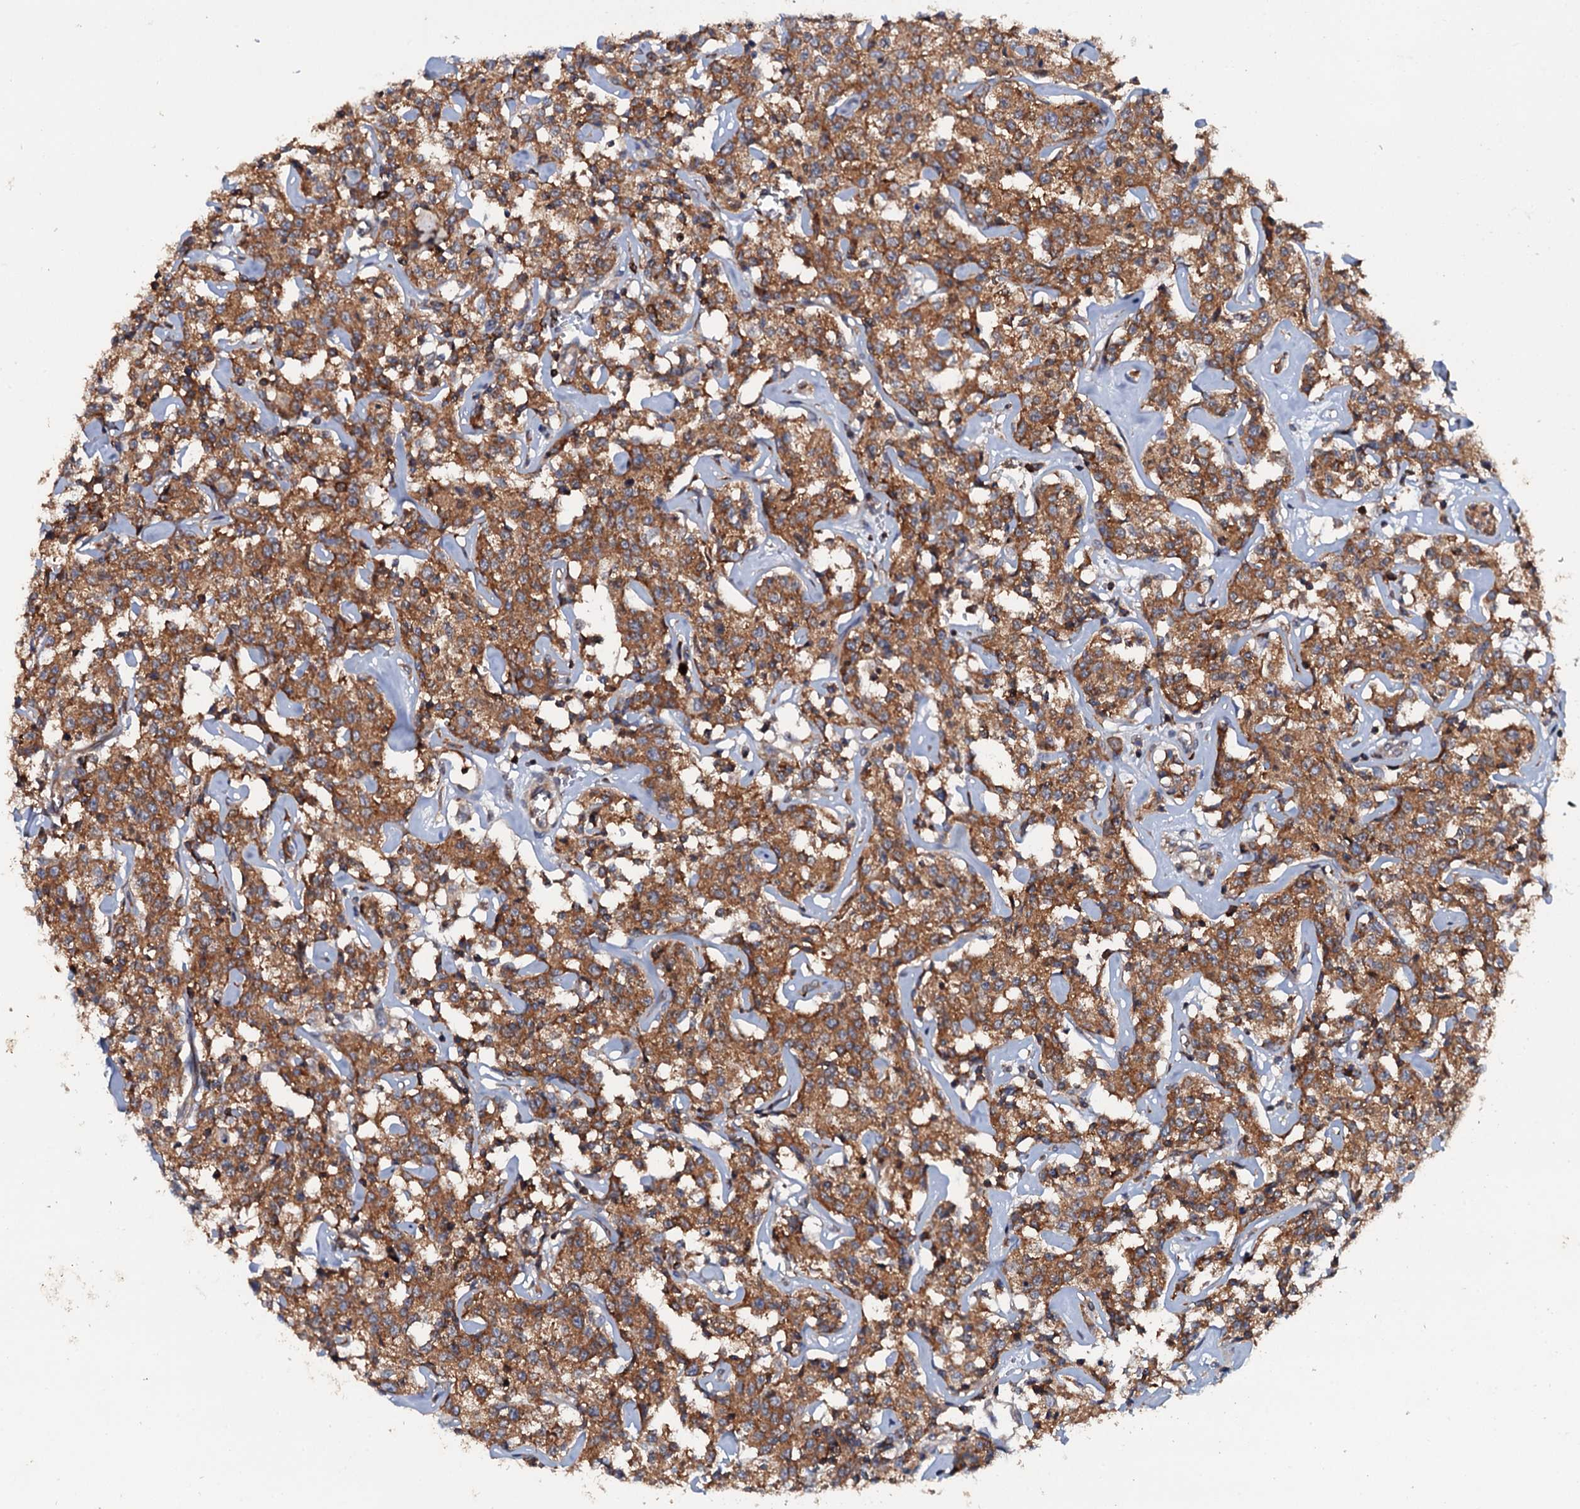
{"staining": {"intensity": "moderate", "quantity": ">75%", "location": "cytoplasmic/membranous"}, "tissue": "lymphoma", "cell_type": "Tumor cells", "image_type": "cancer", "snomed": [{"axis": "morphology", "description": "Malignant lymphoma, non-Hodgkin's type, Low grade"}, {"axis": "topography", "description": "Small intestine"}], "caption": "A high-resolution image shows IHC staining of malignant lymphoma, non-Hodgkin's type (low-grade), which displays moderate cytoplasmic/membranous staining in approximately >75% of tumor cells.", "gene": "GRK2", "patient": {"sex": "female", "age": 59}}